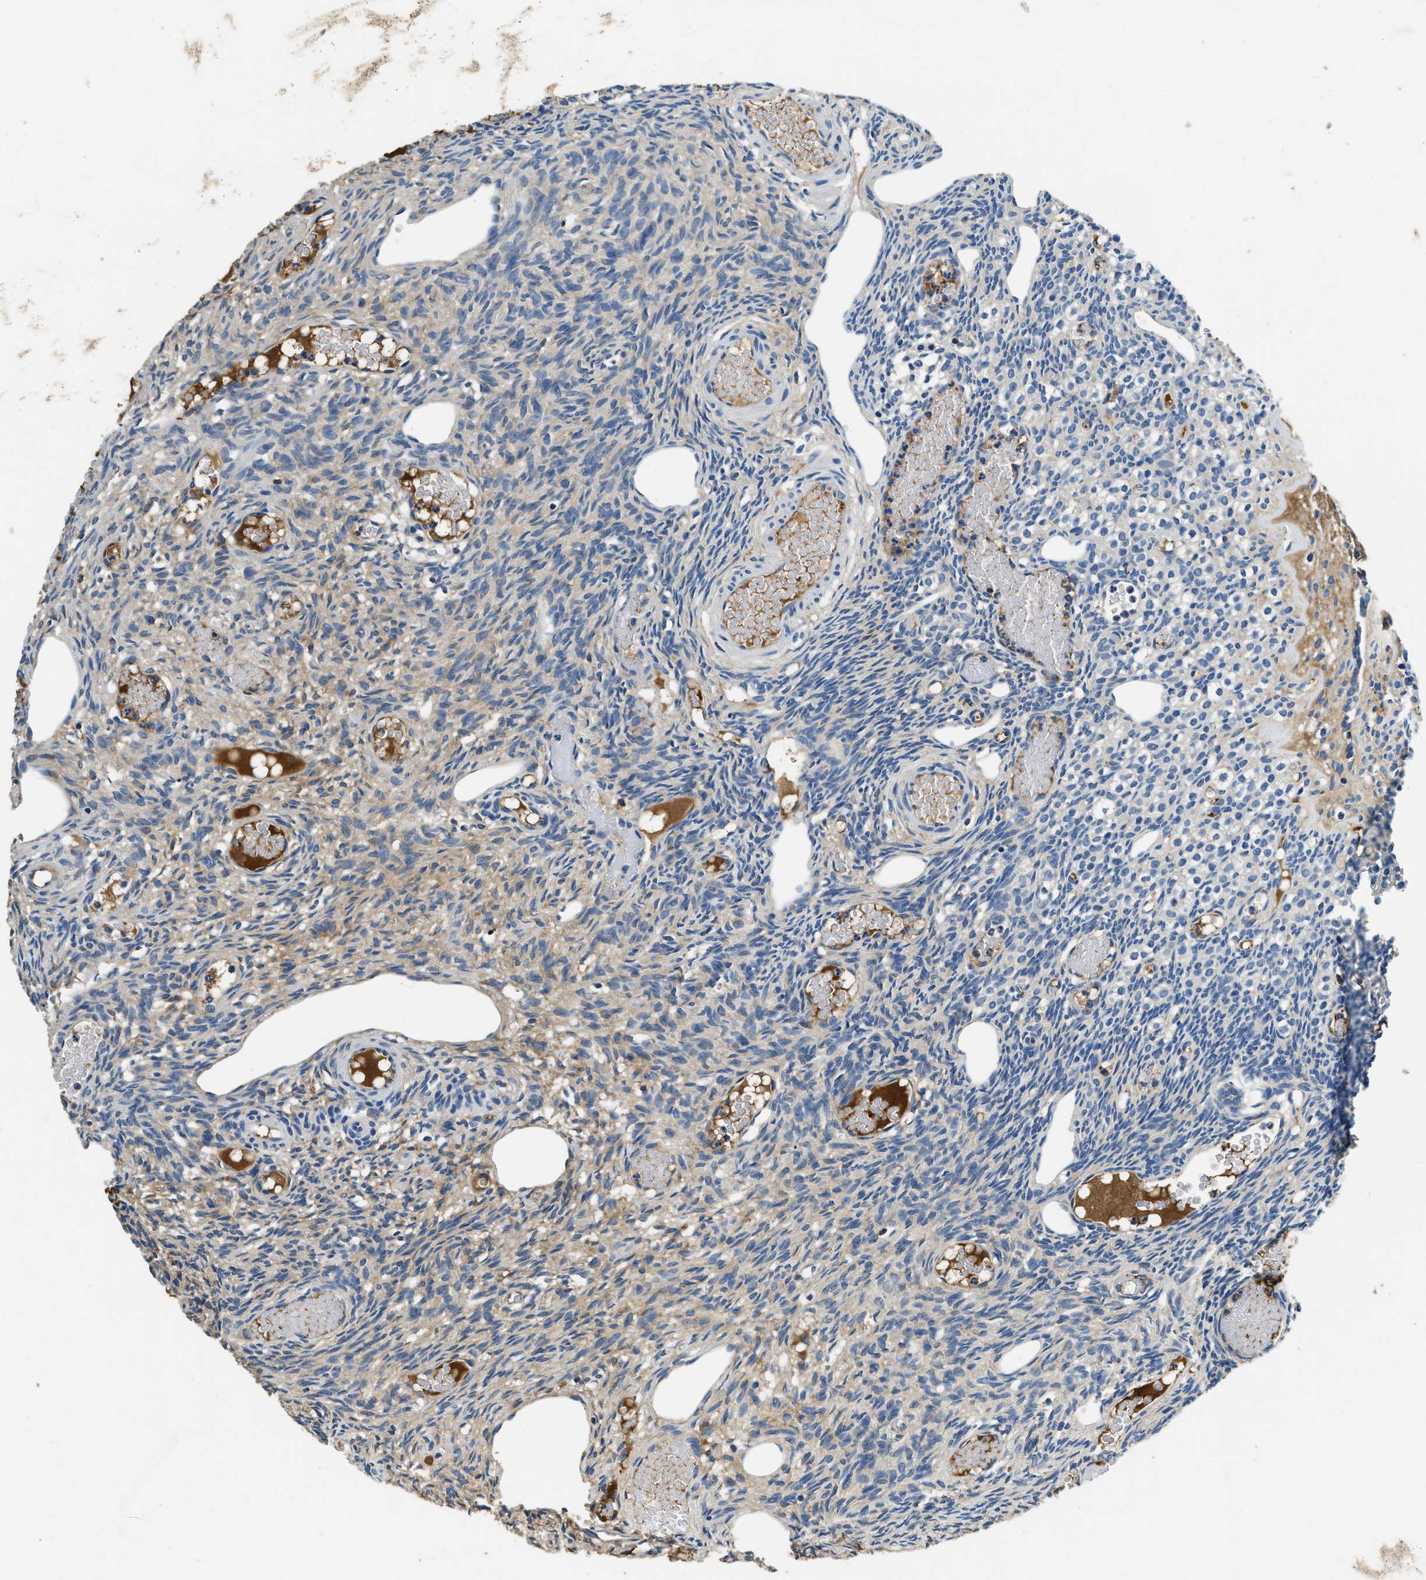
{"staining": {"intensity": "weak", "quantity": "25%-75%", "location": "cytoplasmic/membranous"}, "tissue": "ovary", "cell_type": "Ovarian stroma cells", "image_type": "normal", "snomed": [{"axis": "morphology", "description": "Normal tissue, NOS"}, {"axis": "topography", "description": "Ovary"}], "caption": "Immunohistochemical staining of normal ovary displays 25%-75% levels of weak cytoplasmic/membranous protein positivity in approximately 25%-75% of ovarian stroma cells. Immunohistochemistry stains the protein of interest in brown and the nuclei are stained blue.", "gene": "TMEM186", "patient": {"sex": "female", "age": 33}}